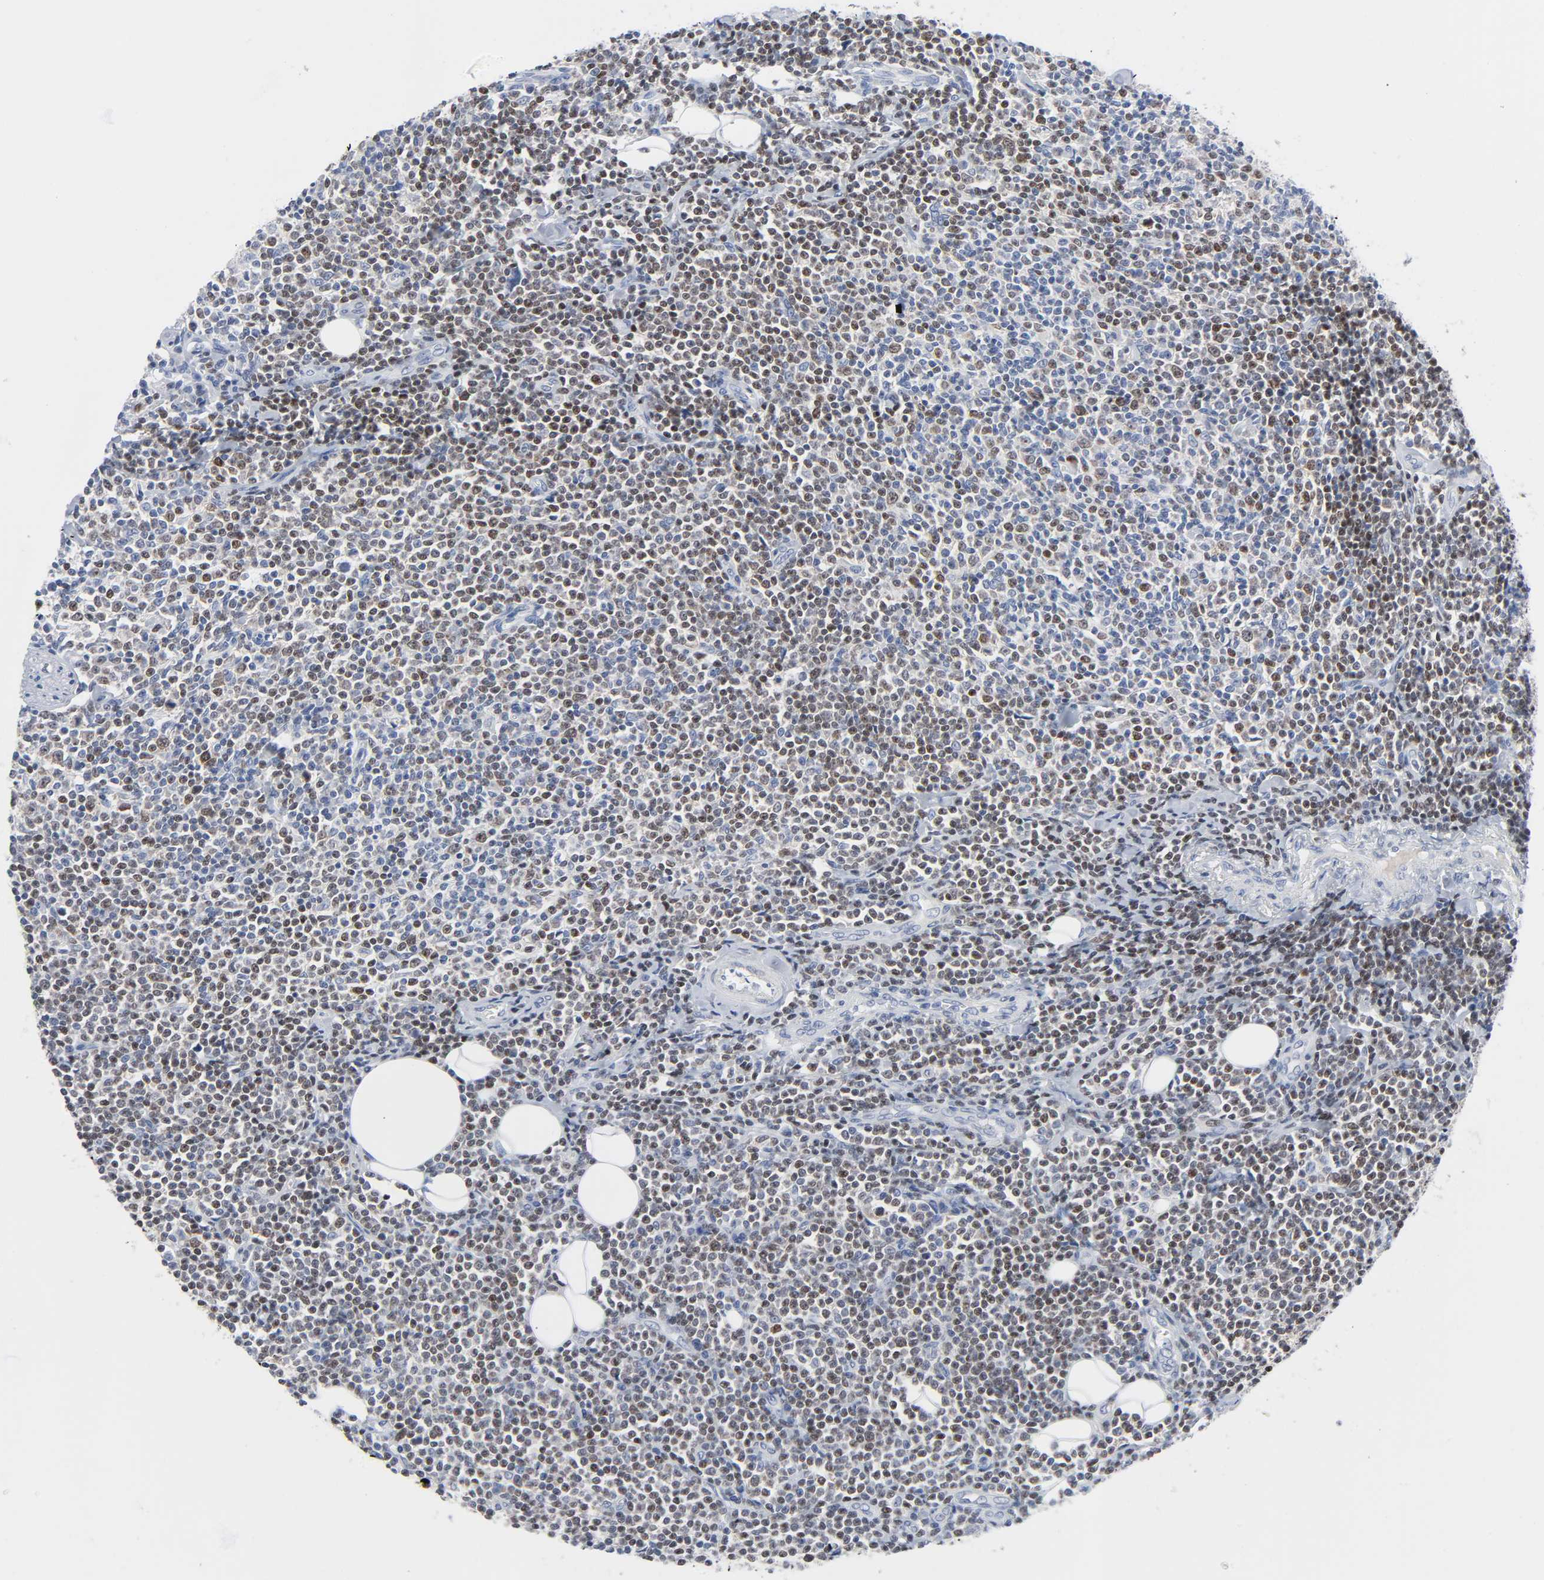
{"staining": {"intensity": "weak", "quantity": "25%-75%", "location": "nuclear"}, "tissue": "lymphoma", "cell_type": "Tumor cells", "image_type": "cancer", "snomed": [{"axis": "morphology", "description": "Malignant lymphoma, non-Hodgkin's type, Low grade"}, {"axis": "topography", "description": "Soft tissue"}], "caption": "High-power microscopy captured an immunohistochemistry image of low-grade malignant lymphoma, non-Hodgkin's type, revealing weak nuclear expression in about 25%-75% of tumor cells.", "gene": "WEE1", "patient": {"sex": "male", "age": 92}}